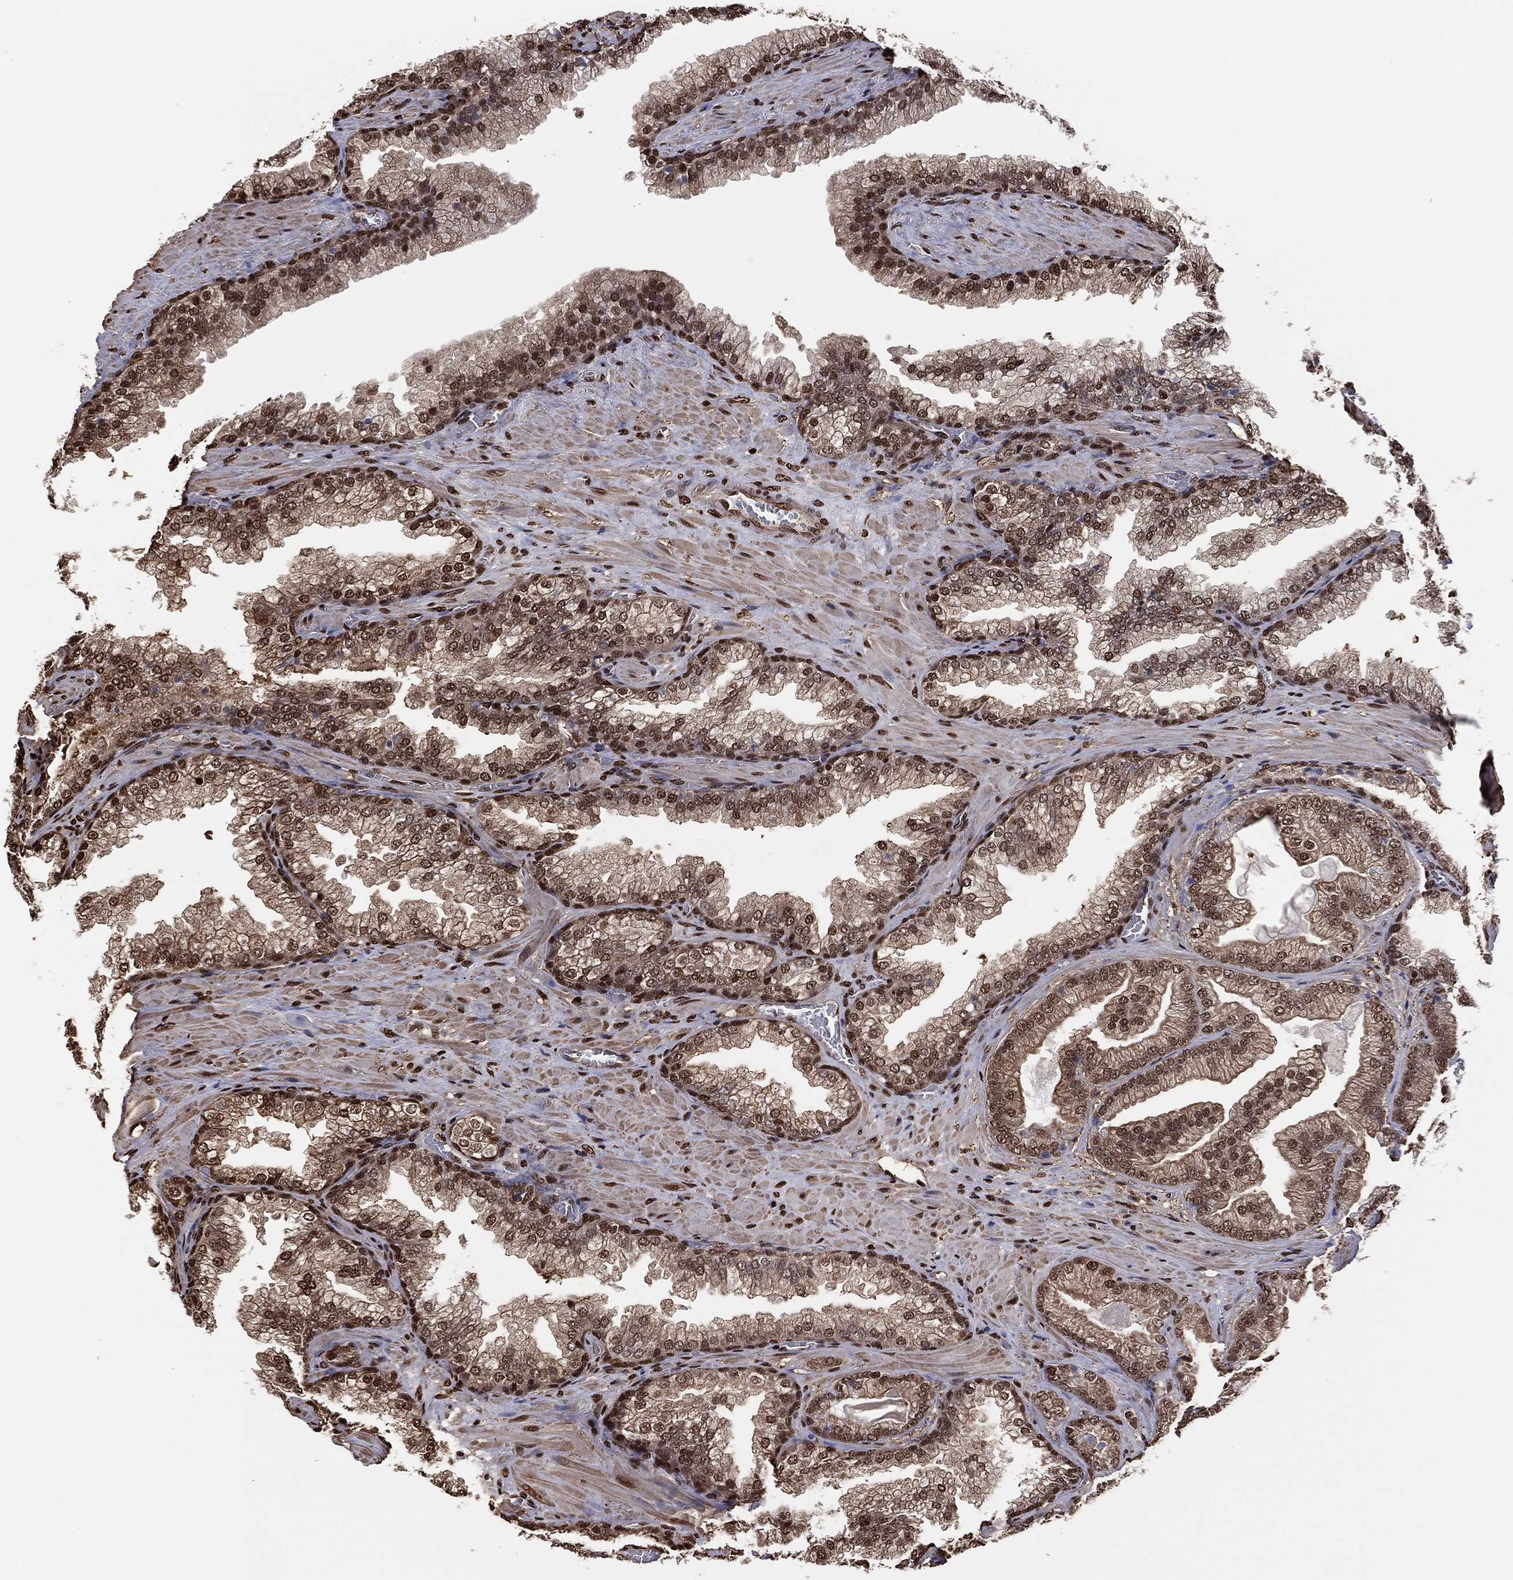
{"staining": {"intensity": "moderate", "quantity": ">75%", "location": "nuclear"}, "tissue": "prostate cancer", "cell_type": "Tumor cells", "image_type": "cancer", "snomed": [{"axis": "morphology", "description": "Adenocarcinoma, Low grade"}, {"axis": "topography", "description": "Prostate"}], "caption": "Immunohistochemistry (IHC) (DAB) staining of low-grade adenocarcinoma (prostate) displays moderate nuclear protein staining in about >75% of tumor cells.", "gene": "GAPDH", "patient": {"sex": "male", "age": 57}}